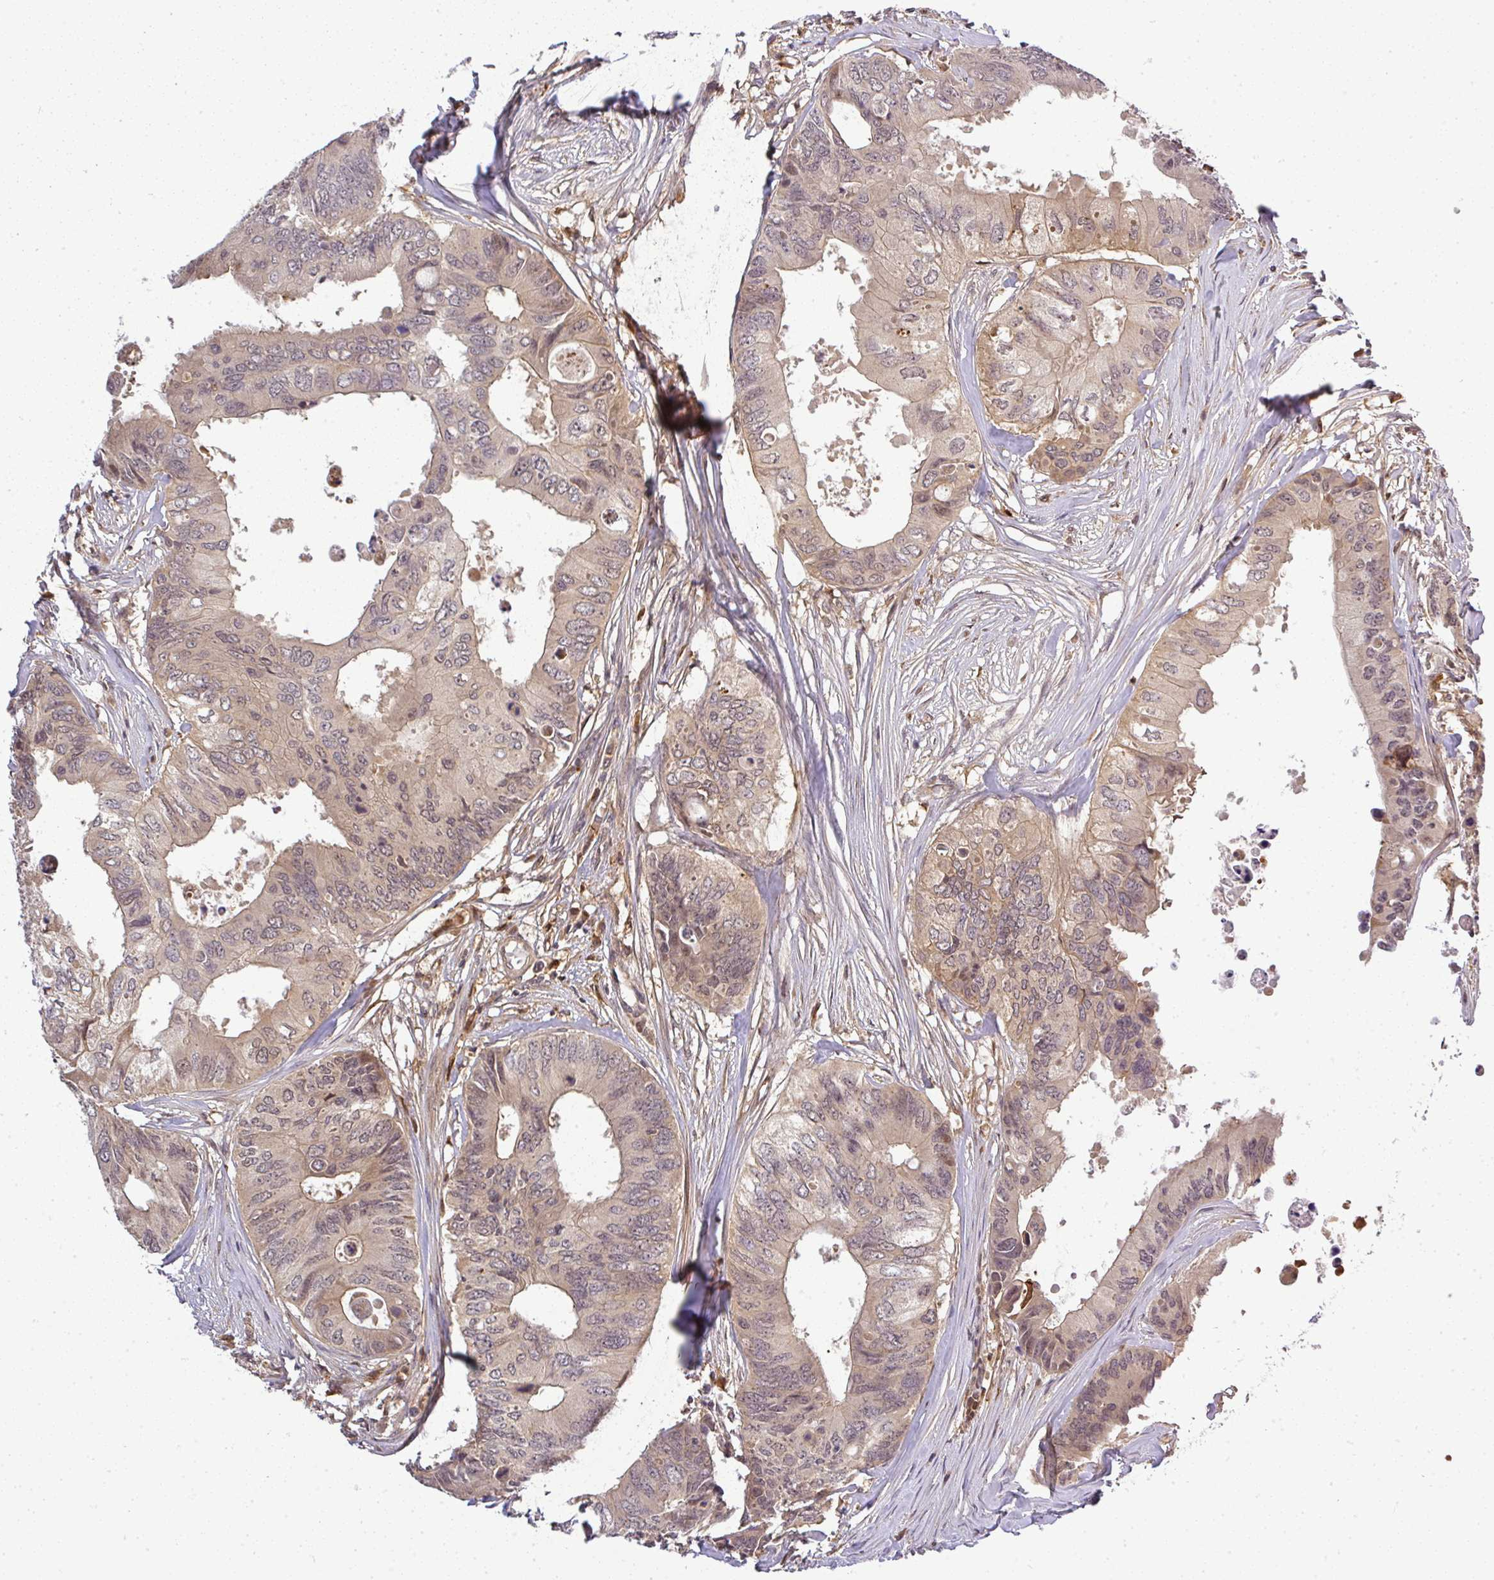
{"staining": {"intensity": "weak", "quantity": ">75%", "location": "cytoplasmic/membranous,nuclear"}, "tissue": "colorectal cancer", "cell_type": "Tumor cells", "image_type": "cancer", "snomed": [{"axis": "morphology", "description": "Adenocarcinoma, NOS"}, {"axis": "topography", "description": "Colon"}], "caption": "This micrograph exhibits immunohistochemistry staining of colorectal adenocarcinoma, with low weak cytoplasmic/membranous and nuclear staining in about >75% of tumor cells.", "gene": "FAM153A", "patient": {"sex": "male", "age": 71}}